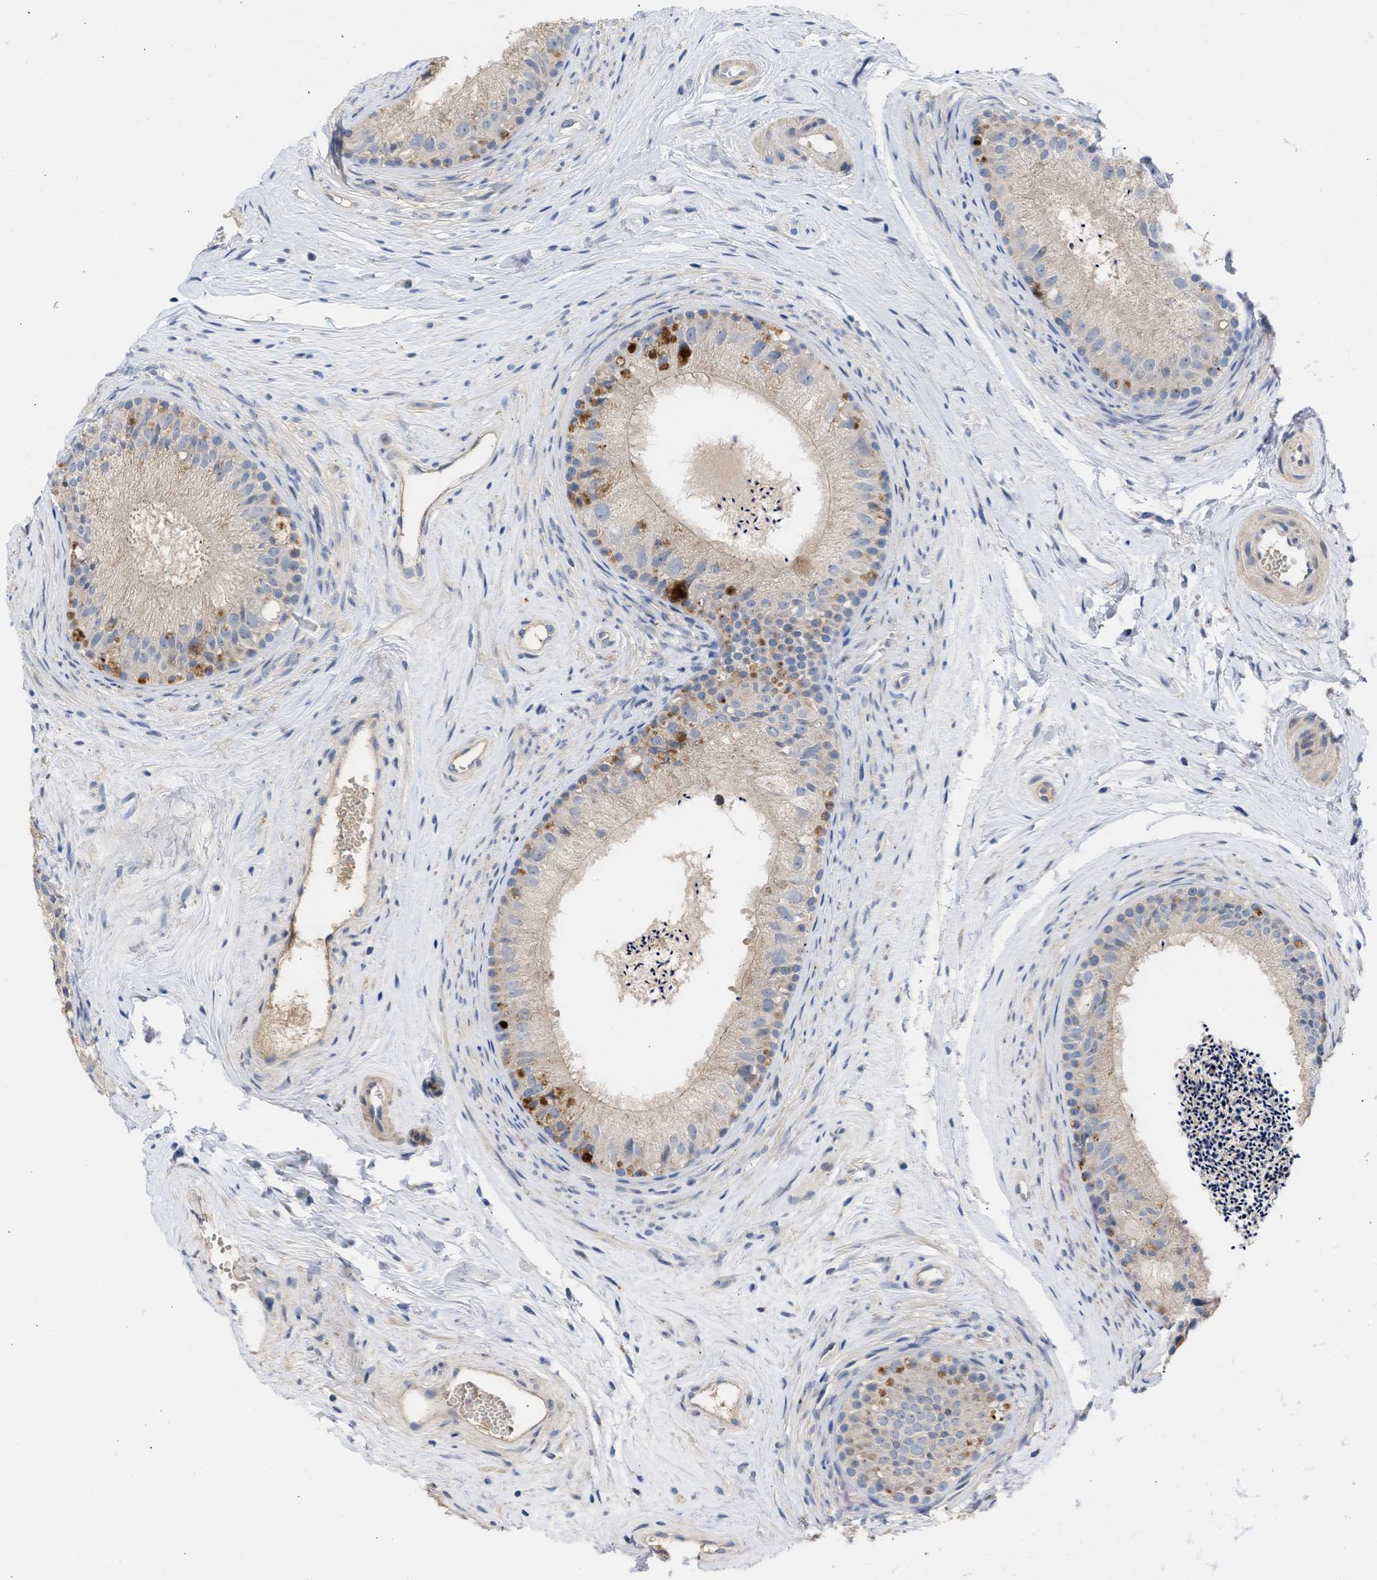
{"staining": {"intensity": "moderate", "quantity": "<25%", "location": "cytoplasmic/membranous"}, "tissue": "epididymis", "cell_type": "Glandular cells", "image_type": "normal", "snomed": [{"axis": "morphology", "description": "Normal tissue, NOS"}, {"axis": "topography", "description": "Epididymis"}], "caption": "A brown stain highlights moderate cytoplasmic/membranous positivity of a protein in glandular cells of benign human epididymis. (DAB (3,3'-diaminobenzidine) IHC, brown staining for protein, blue staining for nuclei).", "gene": "ARHGEF4", "patient": {"sex": "male", "age": 56}}